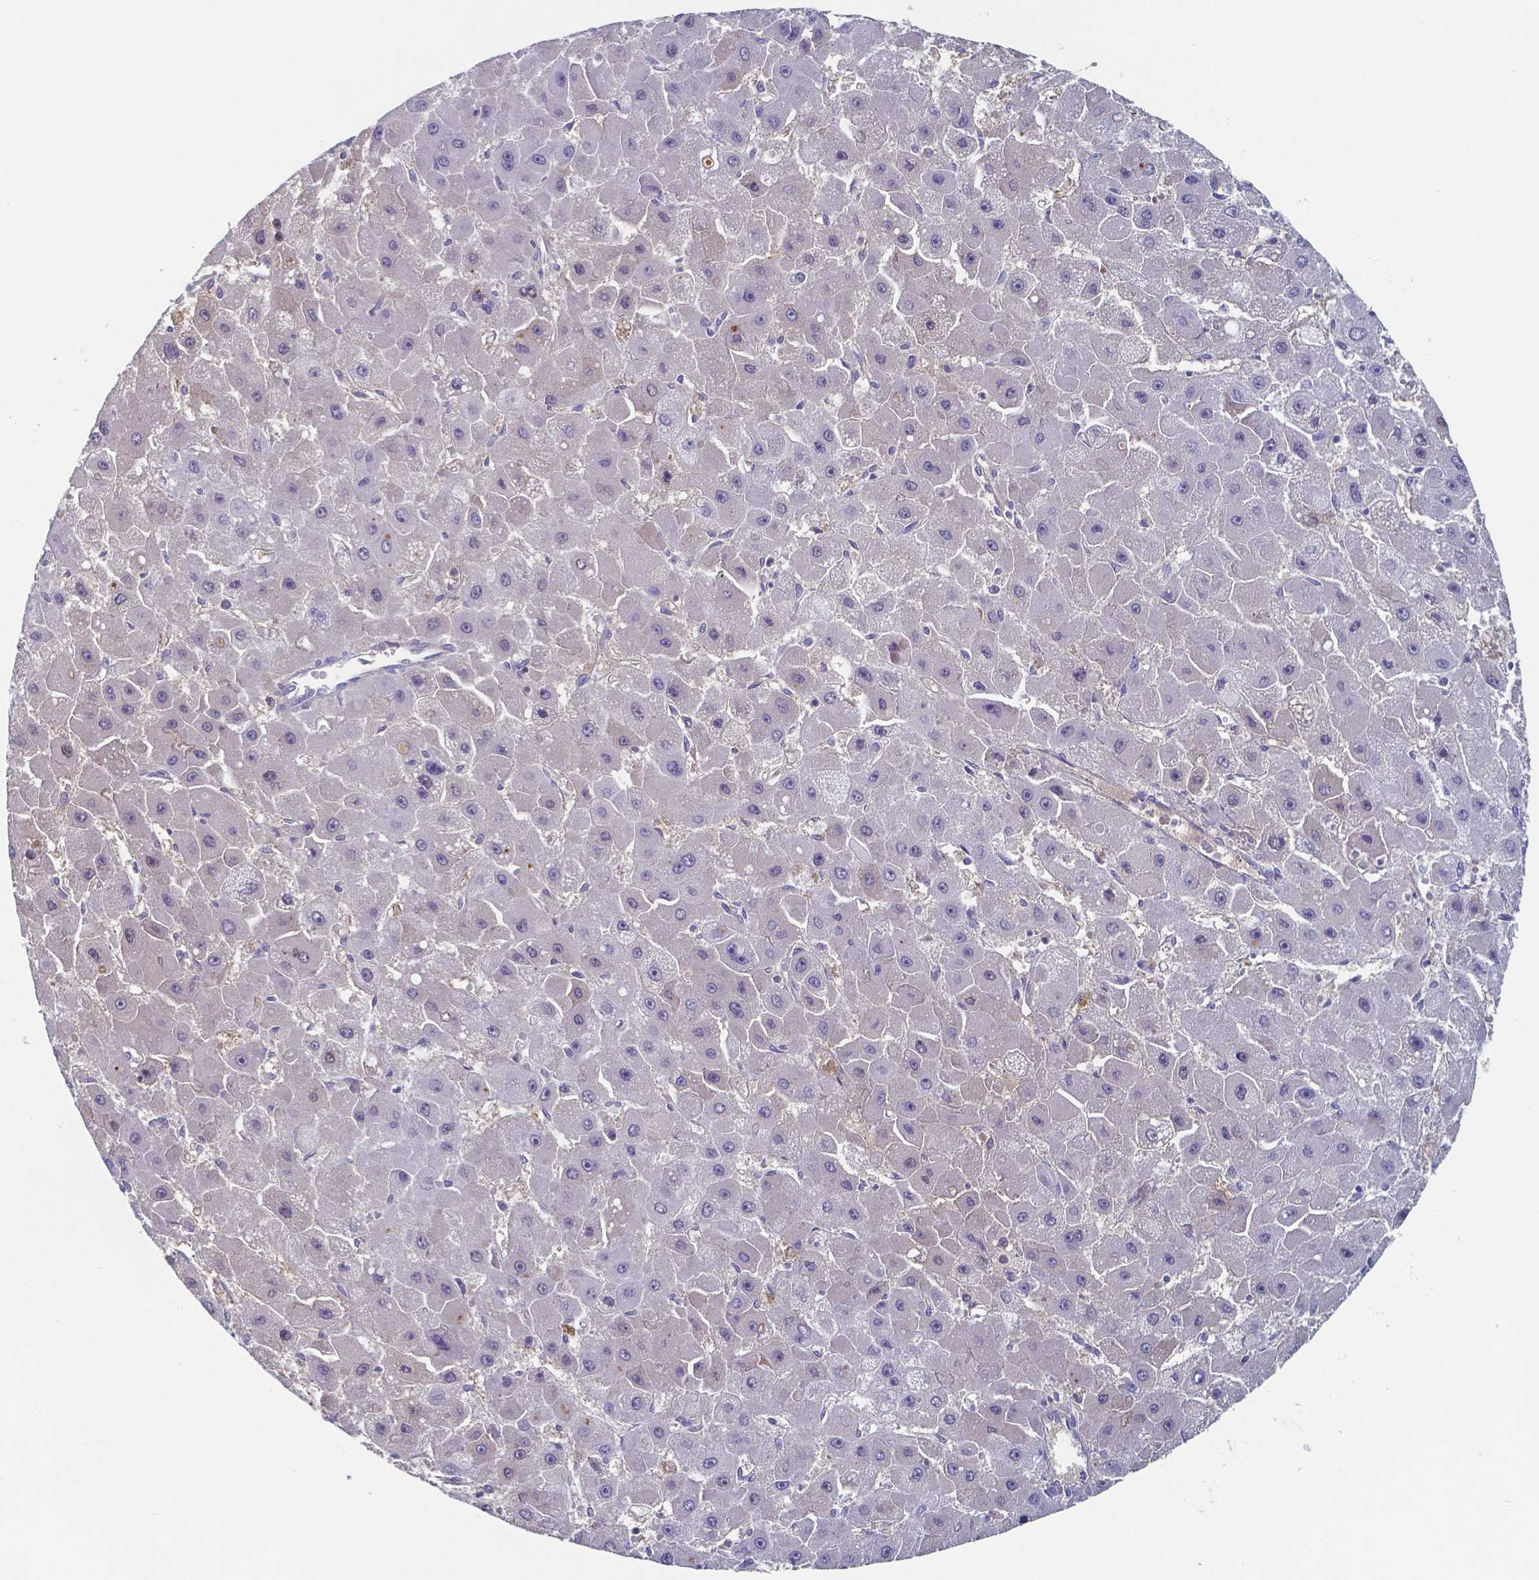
{"staining": {"intensity": "negative", "quantity": "none", "location": "none"}, "tissue": "liver cancer", "cell_type": "Tumor cells", "image_type": "cancer", "snomed": [{"axis": "morphology", "description": "Carcinoma, Hepatocellular, NOS"}, {"axis": "topography", "description": "Liver"}], "caption": "DAB immunohistochemical staining of human liver cancer demonstrates no significant staining in tumor cells. (Stains: DAB immunohistochemistry with hematoxylin counter stain, Microscopy: brightfield microscopy at high magnification).", "gene": "BTBD17", "patient": {"sex": "female", "age": 25}}